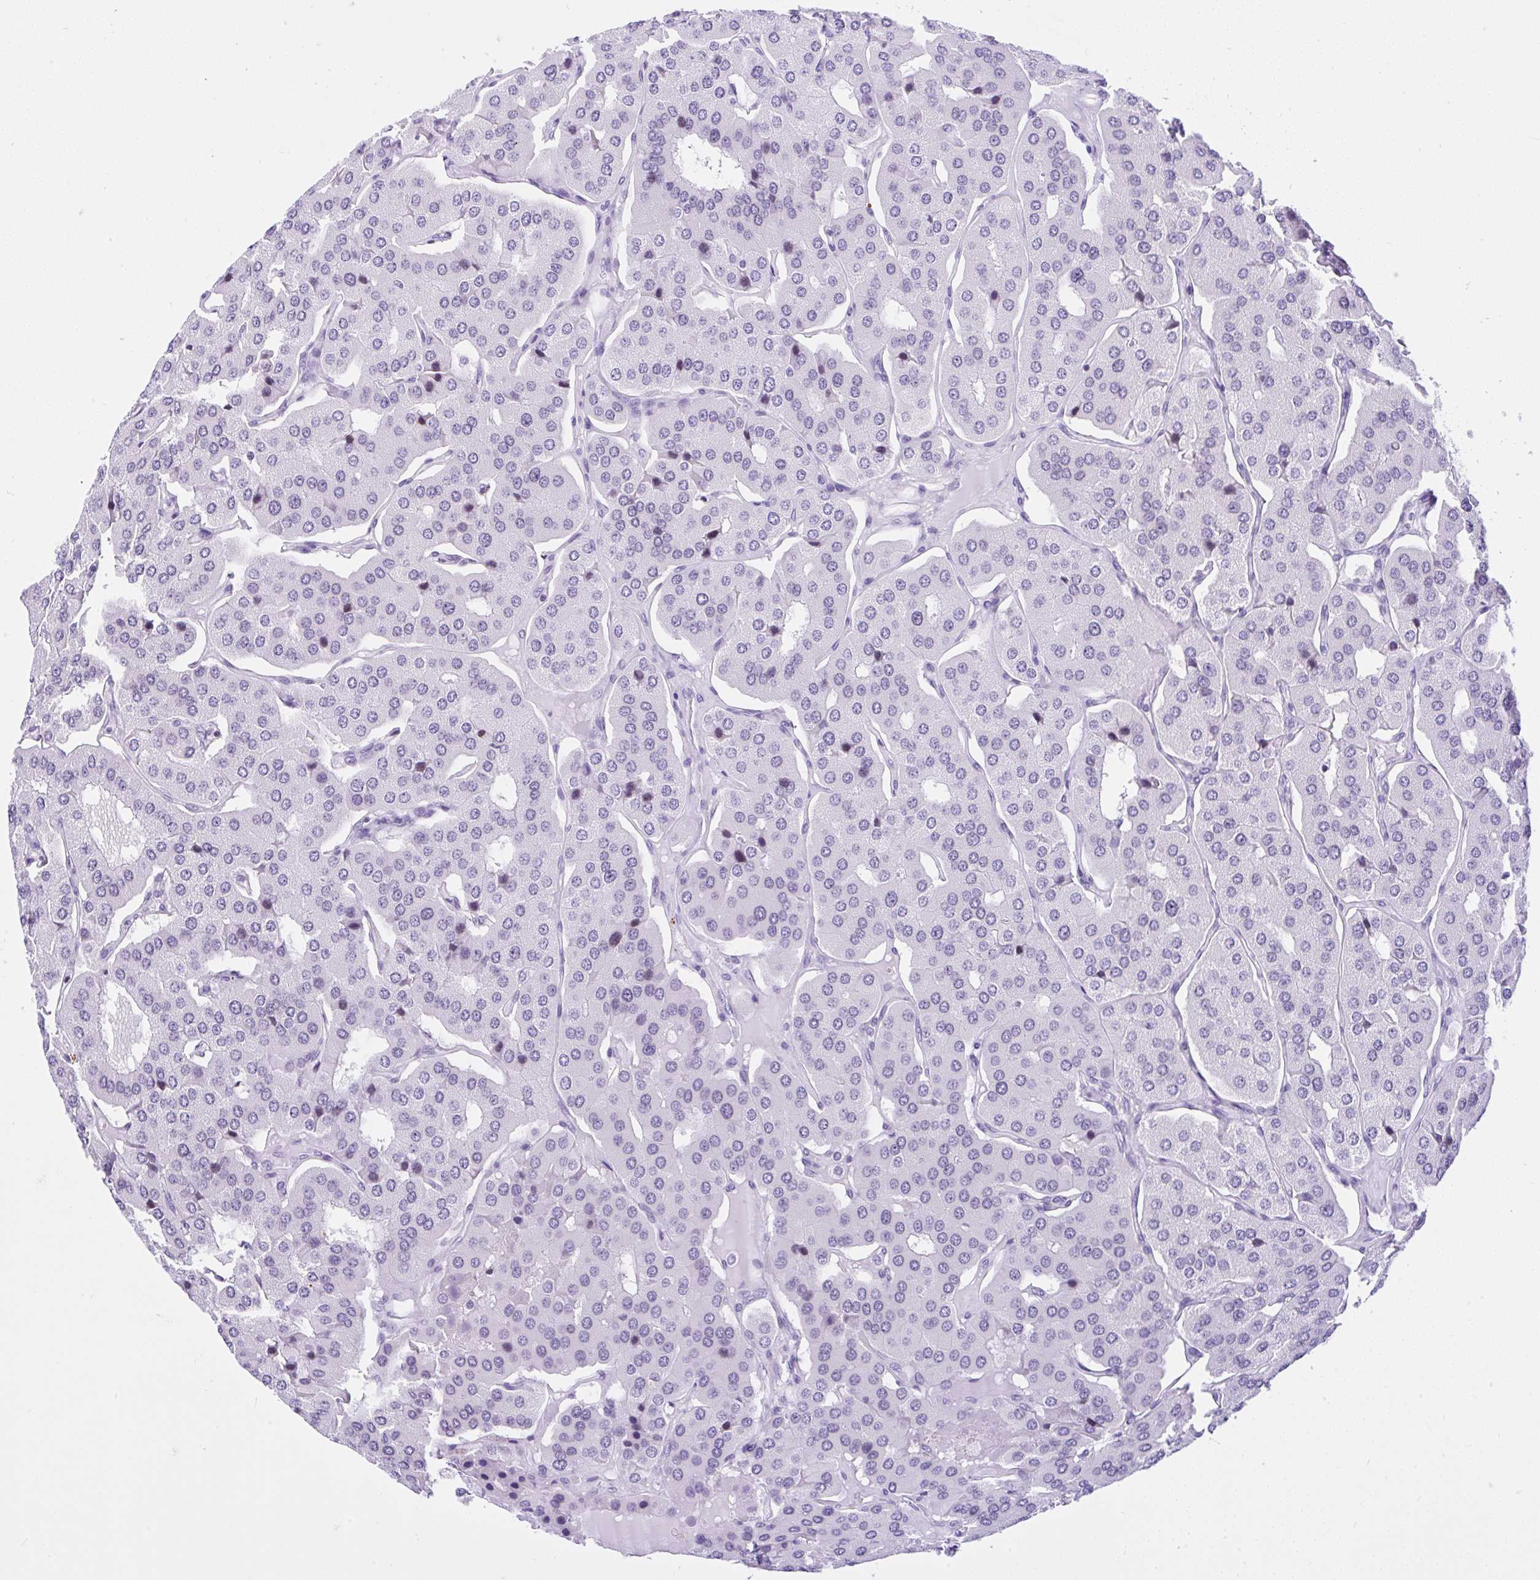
{"staining": {"intensity": "negative", "quantity": "none", "location": "none"}, "tissue": "parathyroid gland", "cell_type": "Glandular cells", "image_type": "normal", "snomed": [{"axis": "morphology", "description": "Normal tissue, NOS"}, {"axis": "morphology", "description": "Adenoma, NOS"}, {"axis": "topography", "description": "Parathyroid gland"}], "caption": "Benign parathyroid gland was stained to show a protein in brown. There is no significant staining in glandular cells. Nuclei are stained in blue.", "gene": "KRT27", "patient": {"sex": "female", "age": 86}}